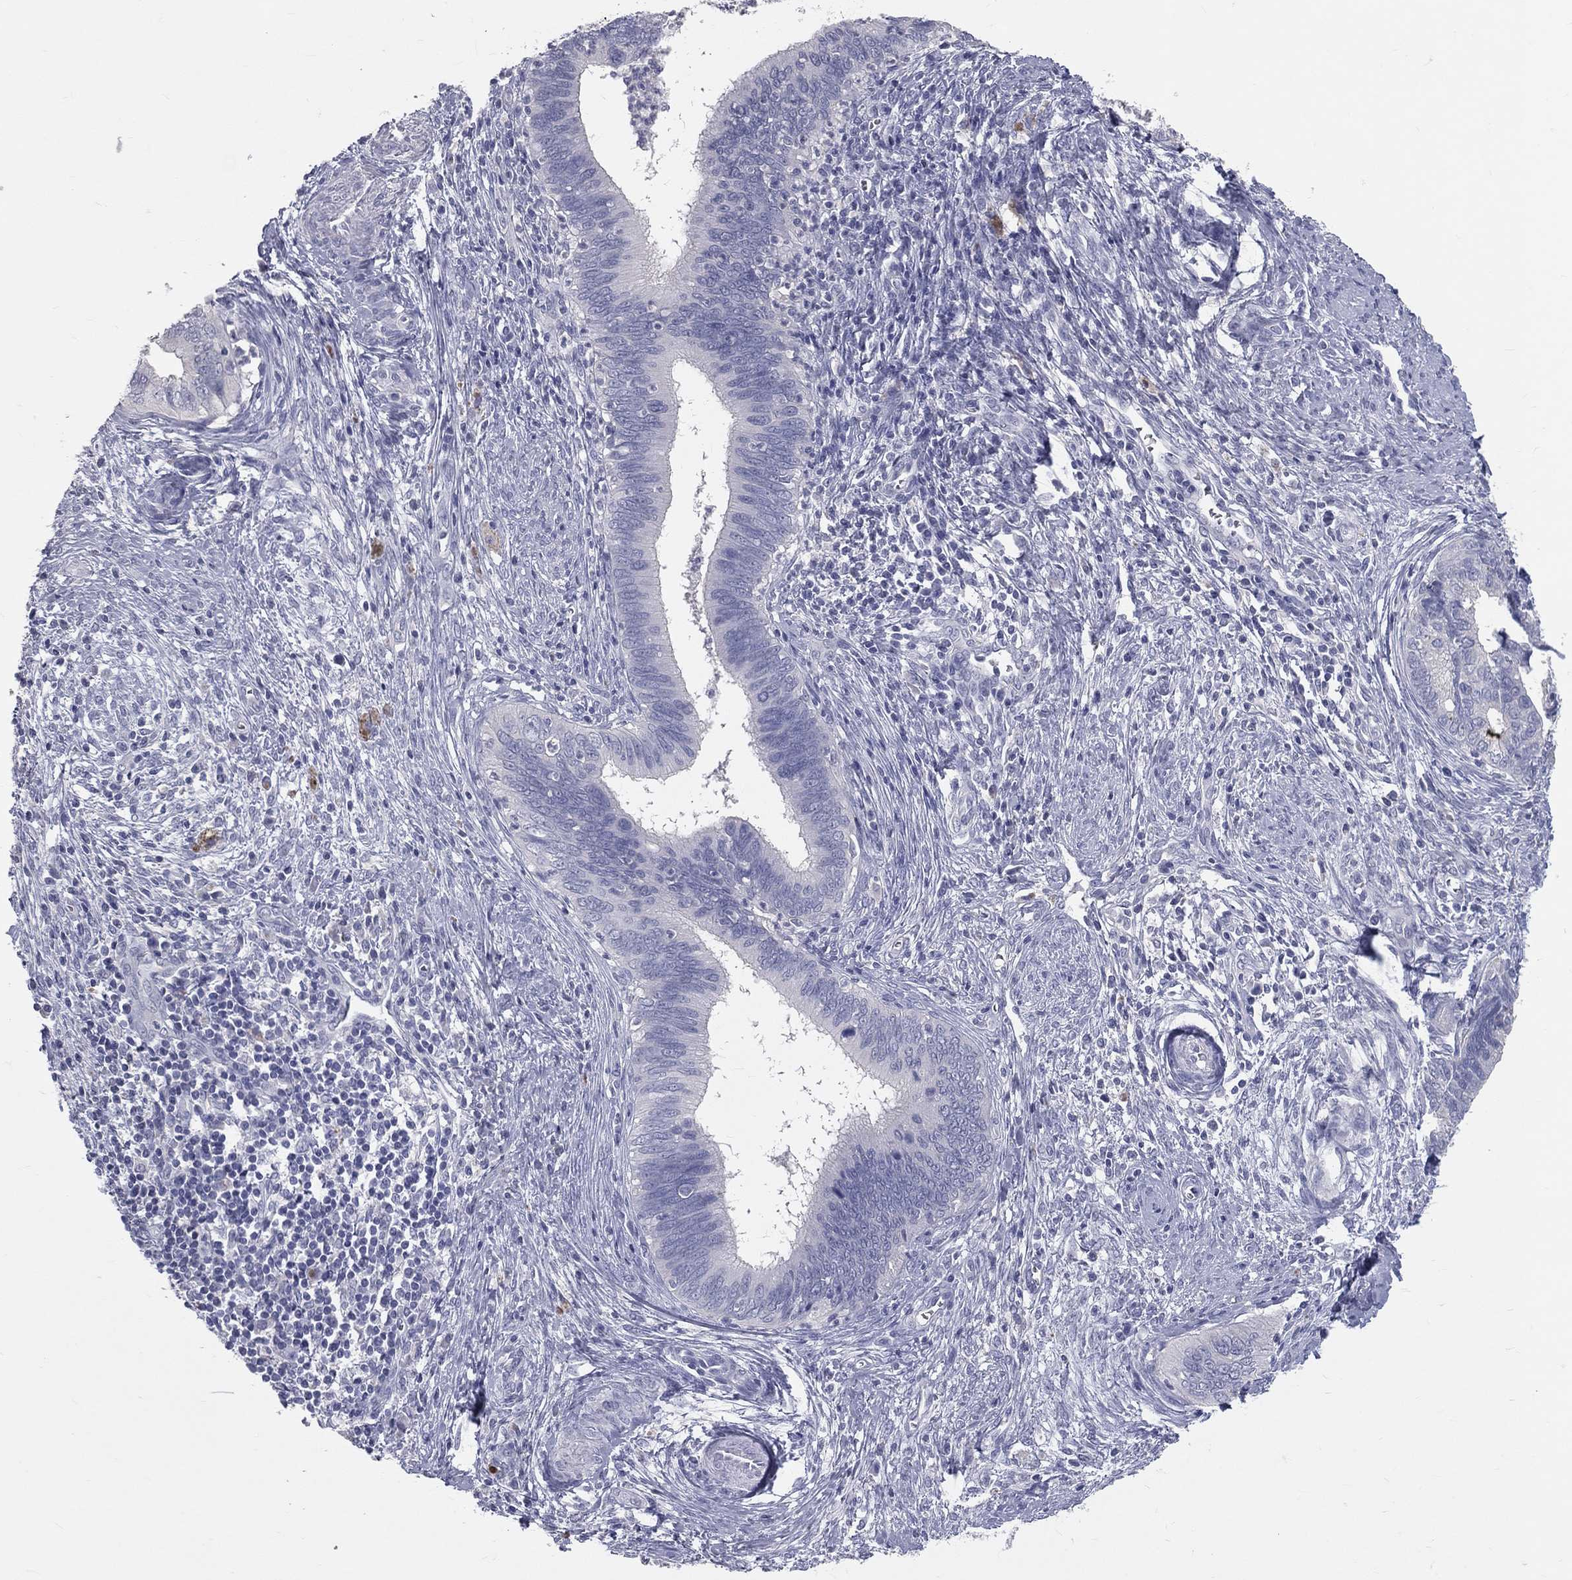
{"staining": {"intensity": "negative", "quantity": "none", "location": "none"}, "tissue": "cervical cancer", "cell_type": "Tumor cells", "image_type": "cancer", "snomed": [{"axis": "morphology", "description": "Adenocarcinoma, NOS"}, {"axis": "topography", "description": "Cervix"}], "caption": "Immunohistochemistry photomicrograph of cervical cancer (adenocarcinoma) stained for a protein (brown), which shows no positivity in tumor cells.", "gene": "TFPI2", "patient": {"sex": "female", "age": 42}}